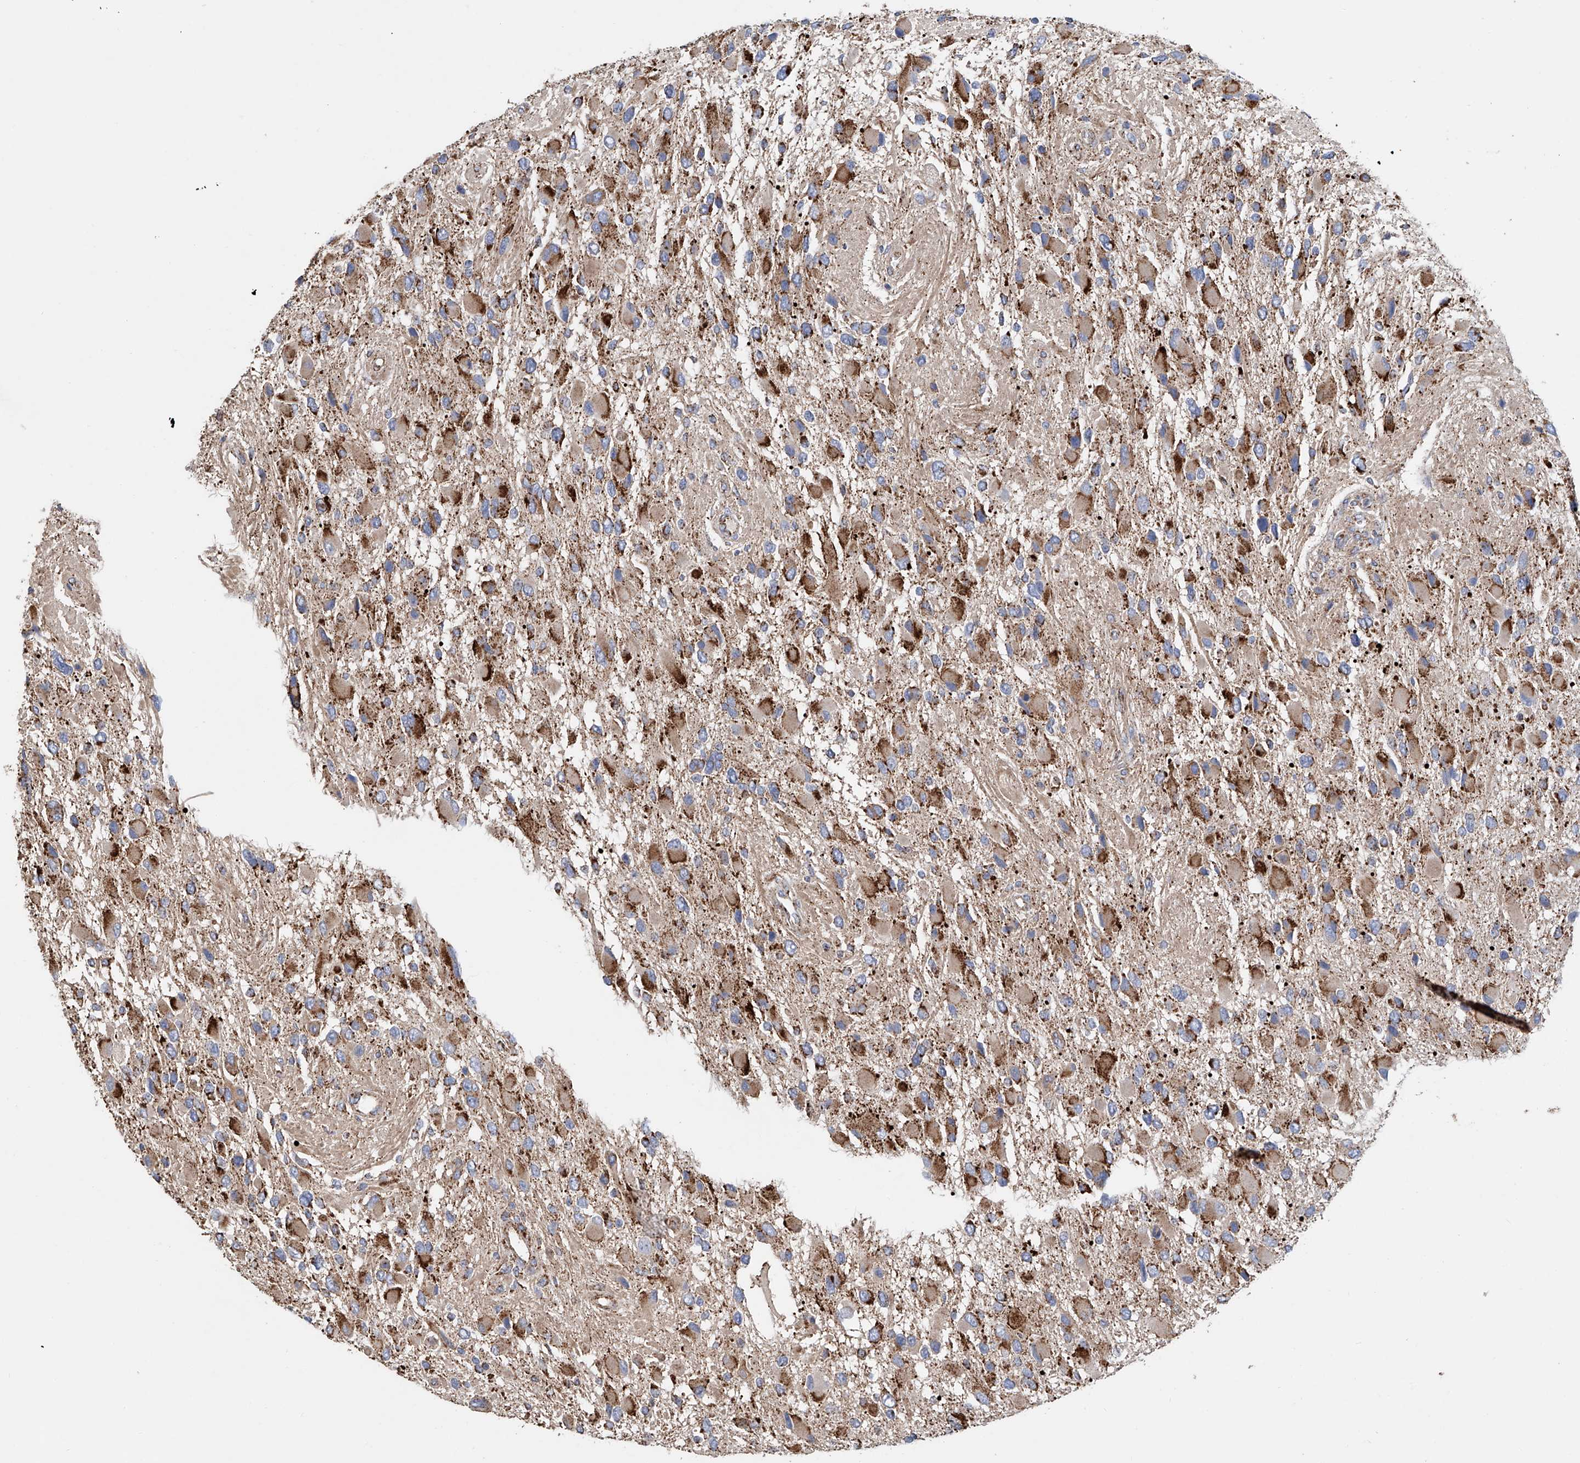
{"staining": {"intensity": "moderate", "quantity": ">75%", "location": "cytoplasmic/membranous"}, "tissue": "glioma", "cell_type": "Tumor cells", "image_type": "cancer", "snomed": [{"axis": "morphology", "description": "Glioma, malignant, High grade"}, {"axis": "topography", "description": "Brain"}], "caption": "The histopathology image reveals immunohistochemical staining of glioma. There is moderate cytoplasmic/membranous expression is present in approximately >75% of tumor cells. (brown staining indicates protein expression, while blue staining denotes nuclei).", "gene": "MCL1", "patient": {"sex": "male", "age": 53}}